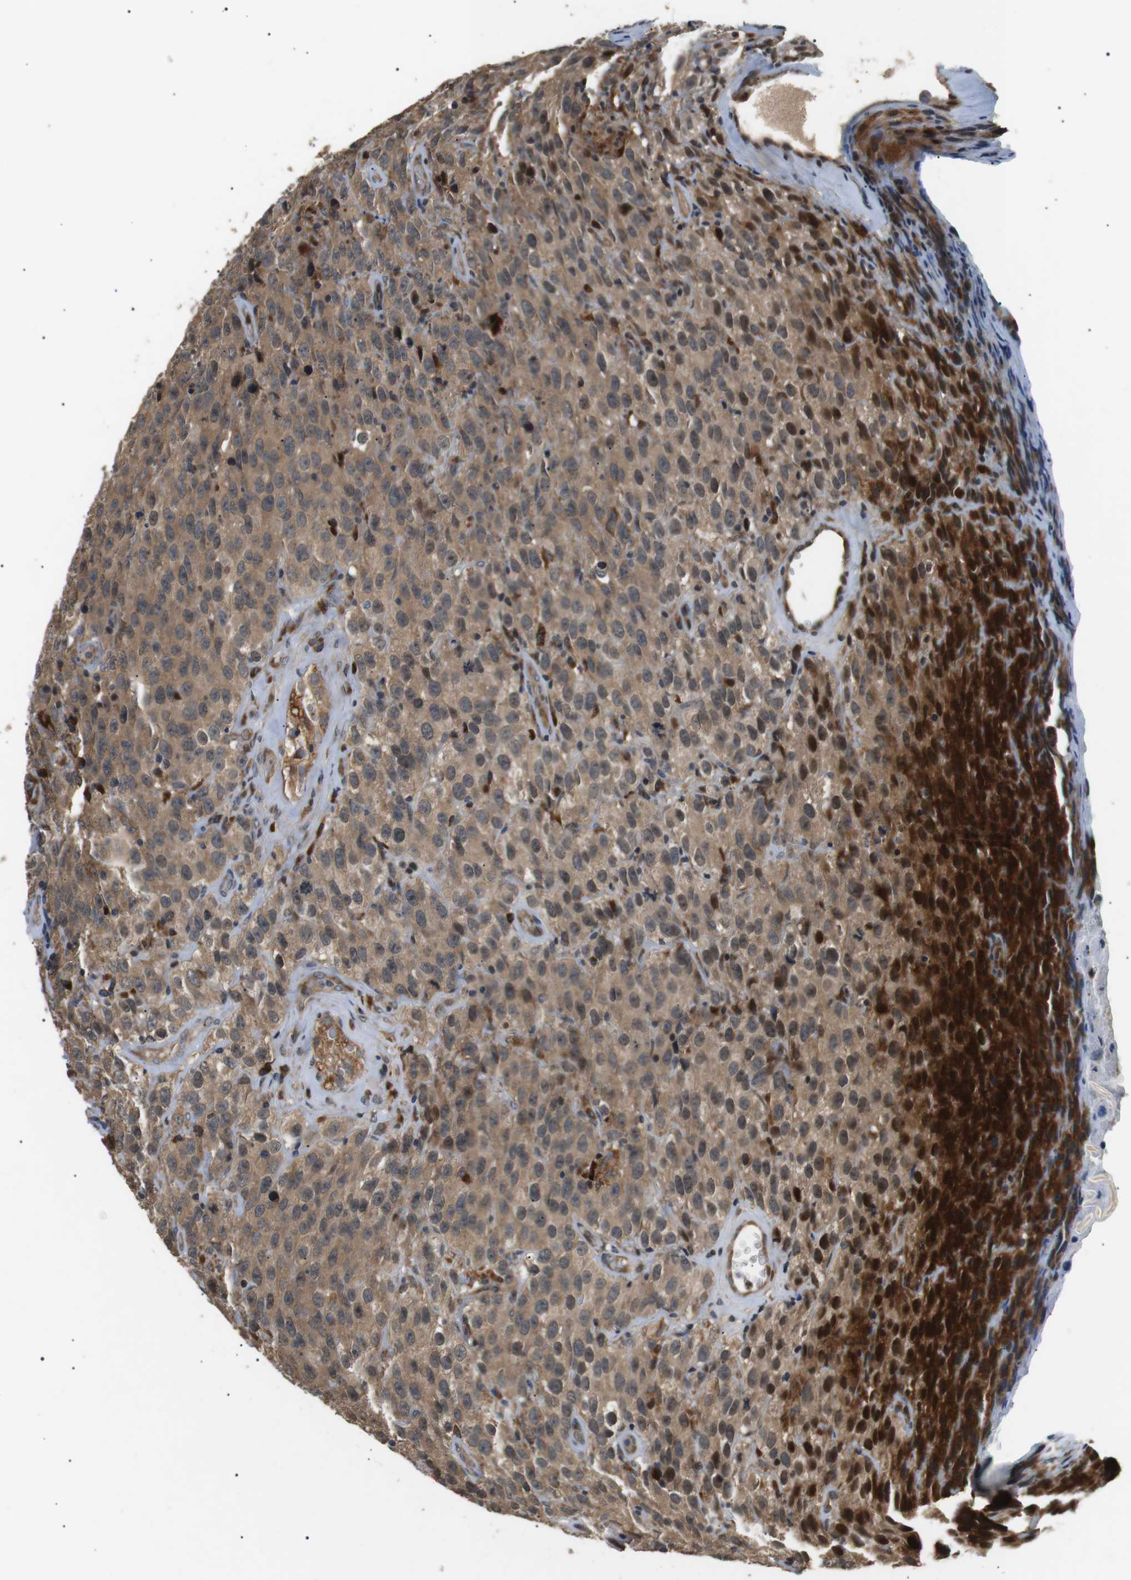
{"staining": {"intensity": "moderate", "quantity": ">75%", "location": "cytoplasmic/membranous"}, "tissue": "testis cancer", "cell_type": "Tumor cells", "image_type": "cancer", "snomed": [{"axis": "morphology", "description": "Seminoma, NOS"}, {"axis": "topography", "description": "Testis"}], "caption": "Immunohistochemistry of human testis cancer shows medium levels of moderate cytoplasmic/membranous positivity in approximately >75% of tumor cells.", "gene": "HSPA13", "patient": {"sex": "male", "age": 52}}